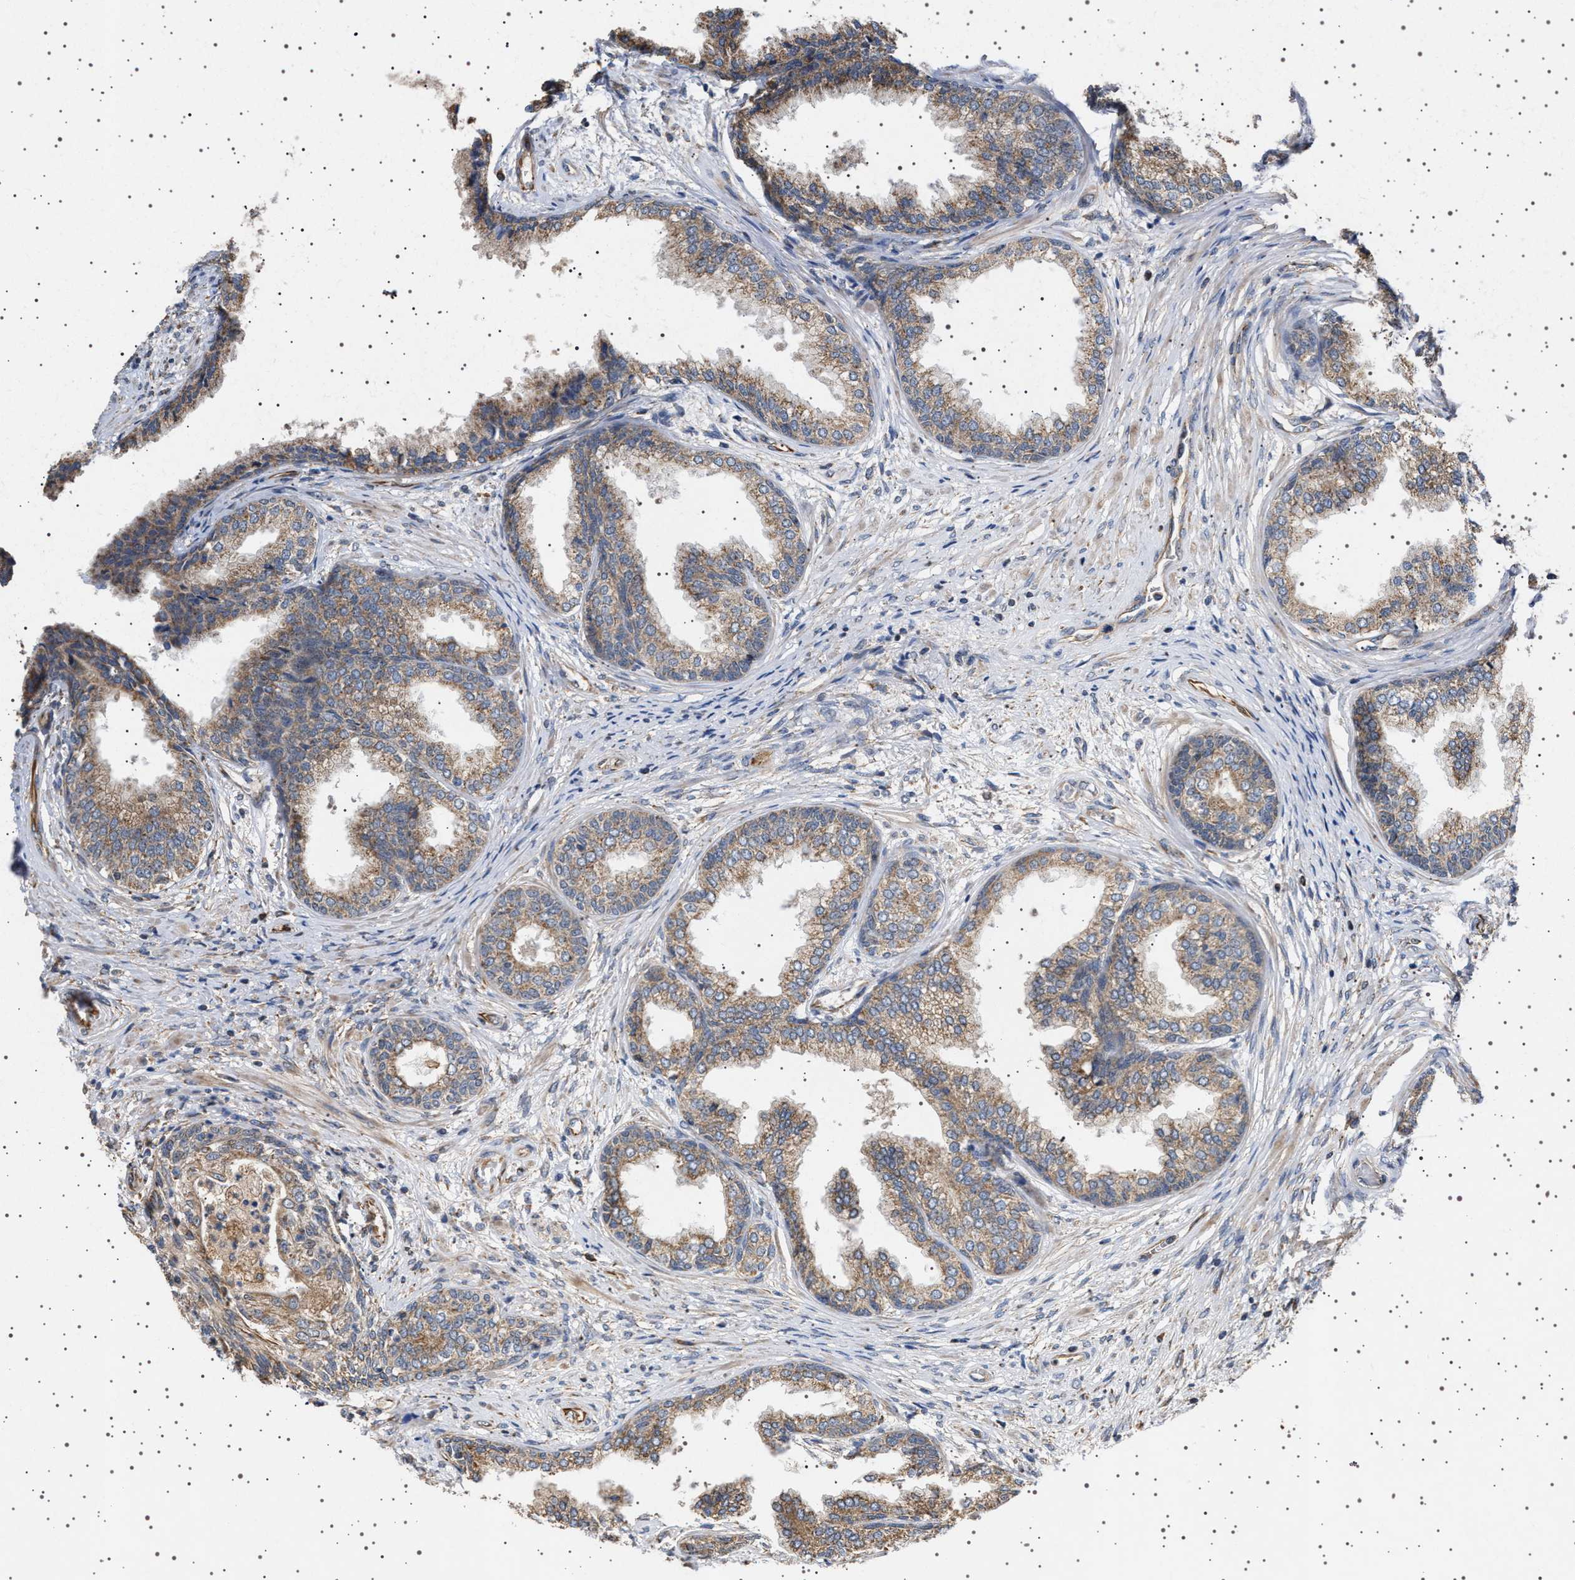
{"staining": {"intensity": "weak", "quantity": ">75%", "location": "cytoplasmic/membranous"}, "tissue": "prostate", "cell_type": "Glandular cells", "image_type": "normal", "snomed": [{"axis": "morphology", "description": "Normal tissue, NOS"}, {"axis": "topography", "description": "Prostate"}], "caption": "High-power microscopy captured an immunohistochemistry micrograph of normal prostate, revealing weak cytoplasmic/membranous positivity in approximately >75% of glandular cells.", "gene": "TRUB2", "patient": {"sex": "male", "age": 76}}